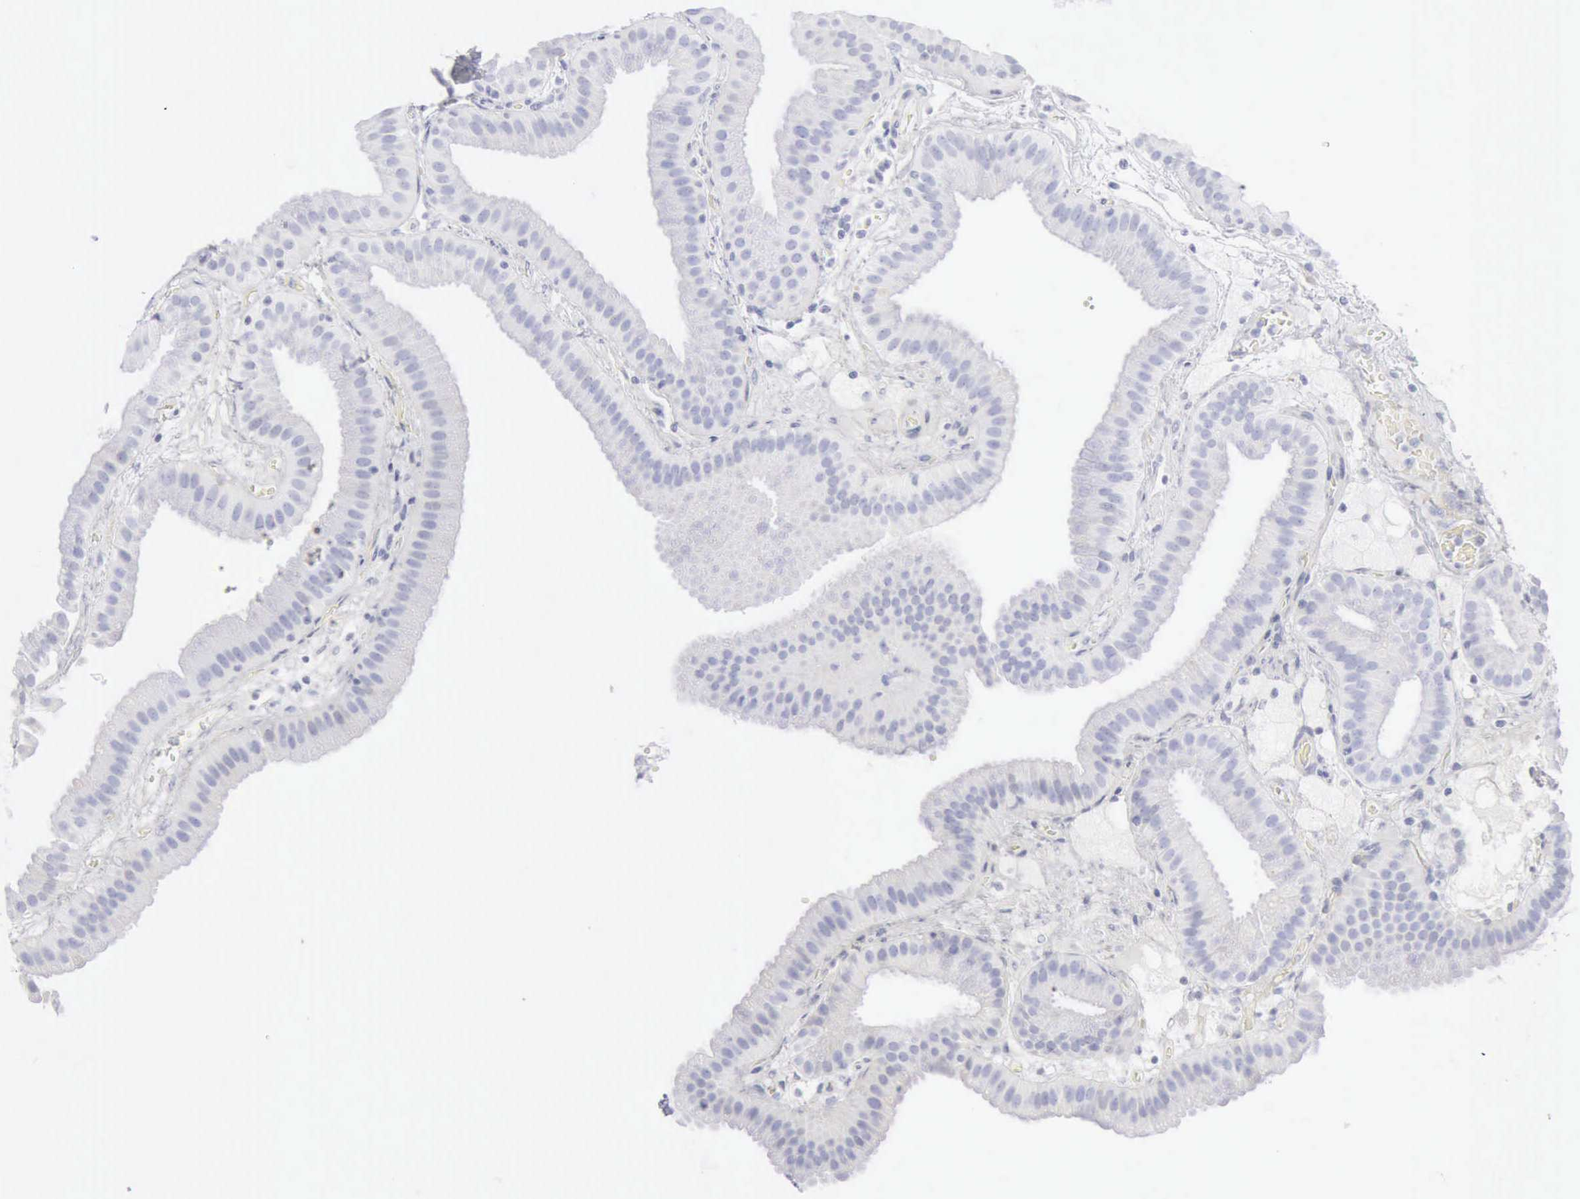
{"staining": {"intensity": "negative", "quantity": "none", "location": "none"}, "tissue": "gallbladder", "cell_type": "Glandular cells", "image_type": "normal", "snomed": [{"axis": "morphology", "description": "Normal tissue, NOS"}, {"axis": "topography", "description": "Gallbladder"}], "caption": "IHC image of benign gallbladder: gallbladder stained with DAB demonstrates no significant protein positivity in glandular cells. Nuclei are stained in blue.", "gene": "KRT10", "patient": {"sex": "female", "age": 63}}